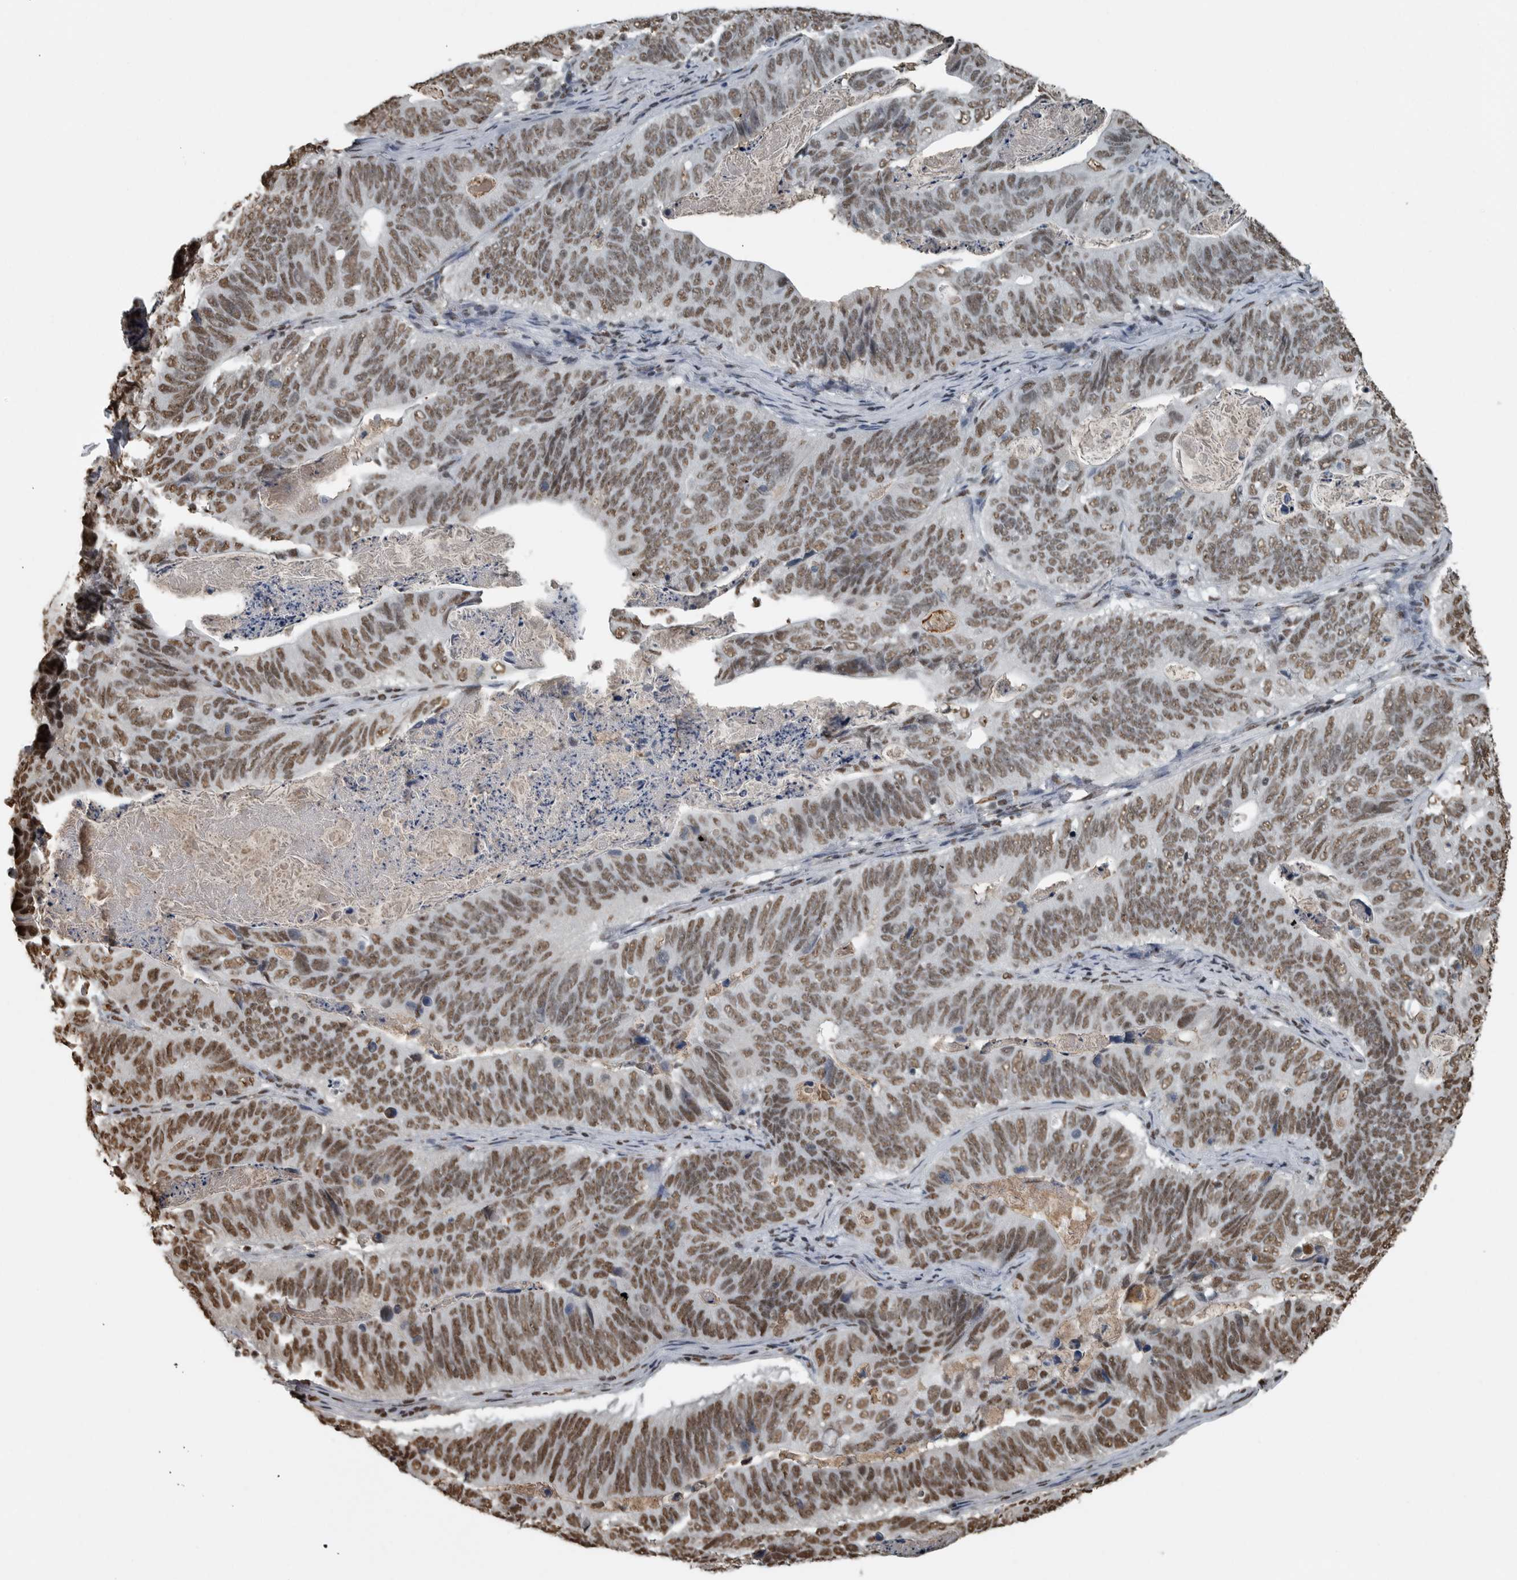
{"staining": {"intensity": "moderate", "quantity": ">75%", "location": "nuclear"}, "tissue": "stomach cancer", "cell_type": "Tumor cells", "image_type": "cancer", "snomed": [{"axis": "morphology", "description": "Normal tissue, NOS"}, {"axis": "morphology", "description": "Adenocarcinoma, NOS"}, {"axis": "topography", "description": "Stomach"}], "caption": "Adenocarcinoma (stomach) stained with immunohistochemistry (IHC) shows moderate nuclear positivity in about >75% of tumor cells.", "gene": "TGS1", "patient": {"sex": "female", "age": 89}}